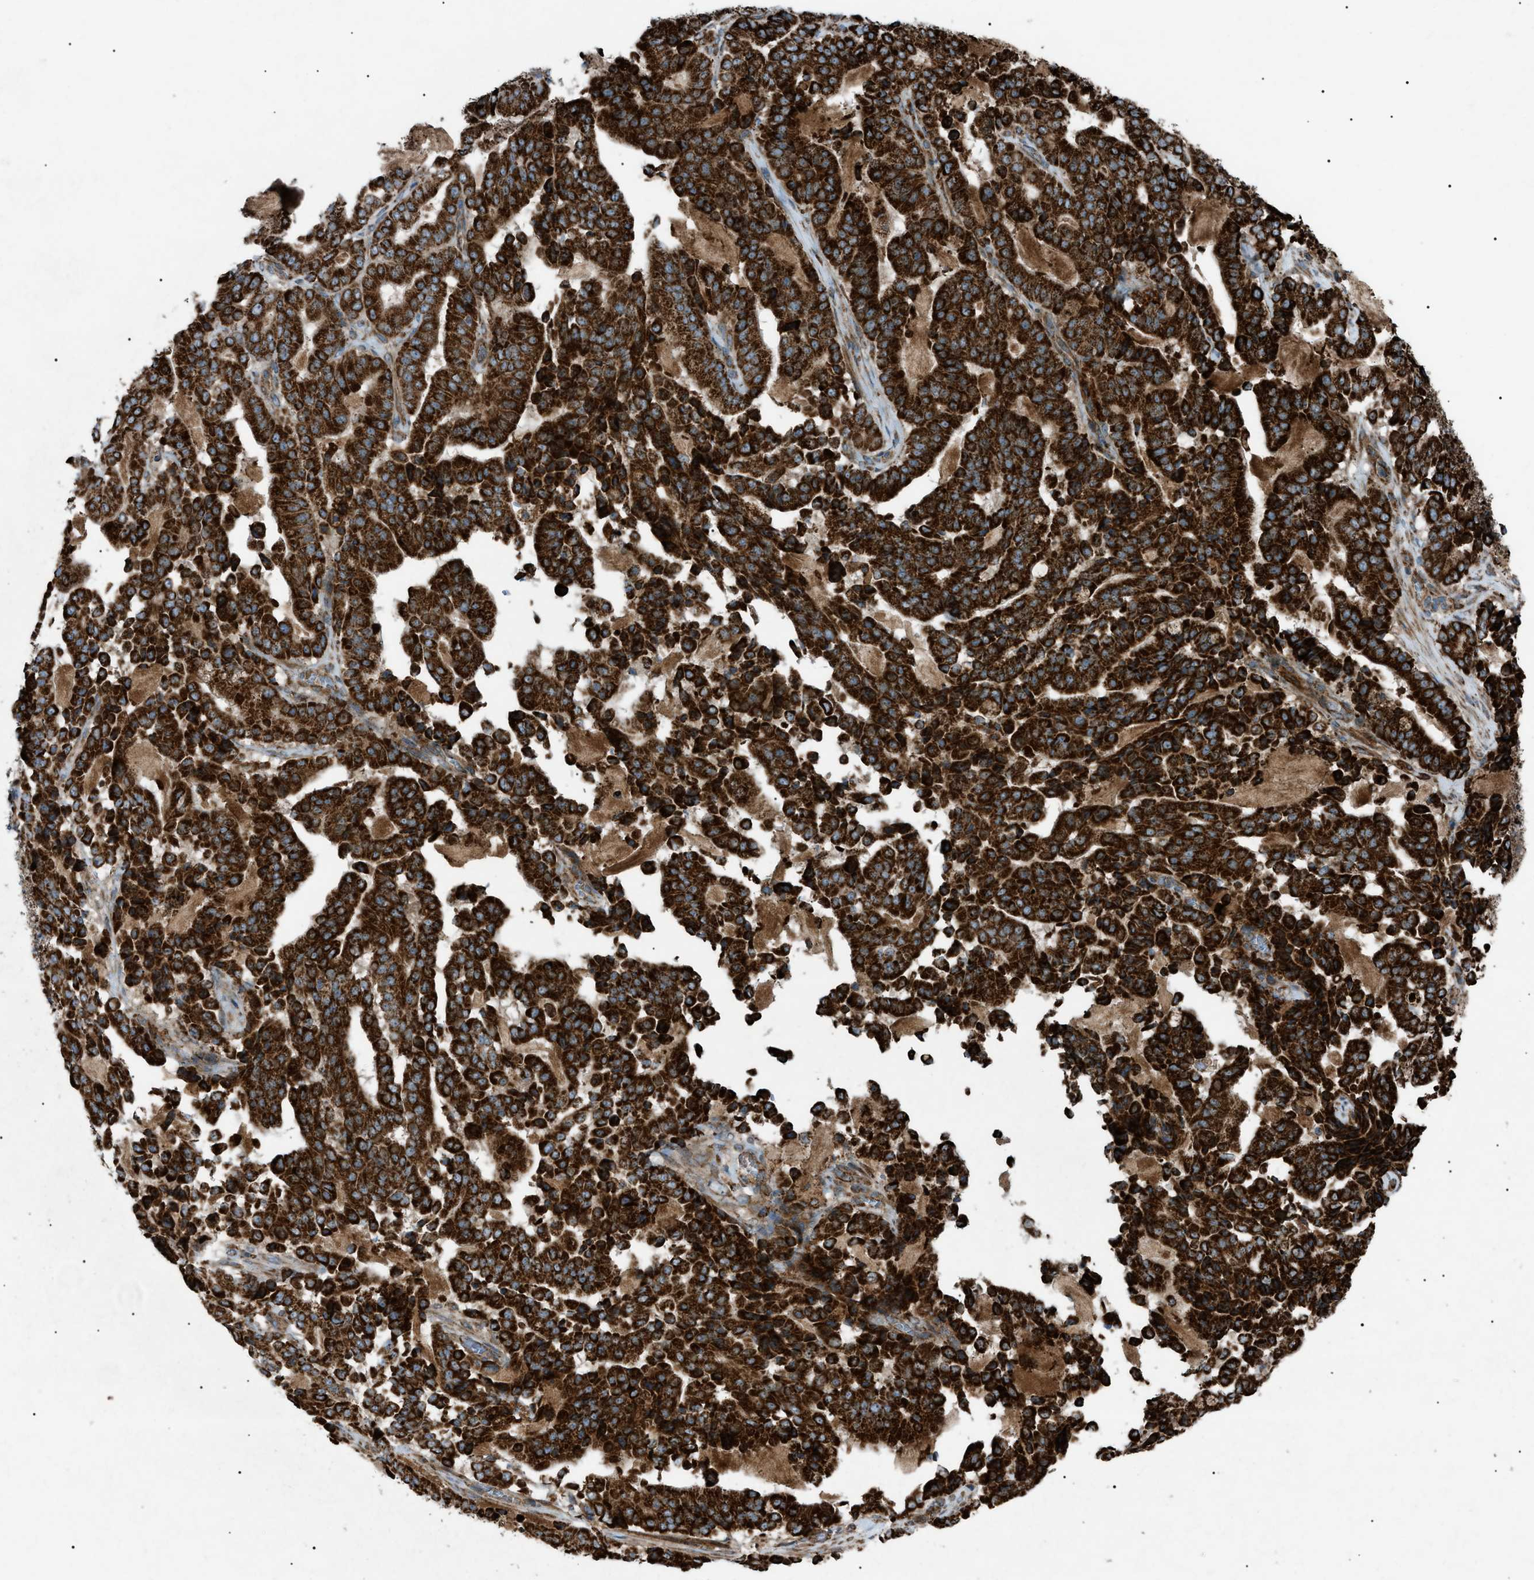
{"staining": {"intensity": "strong", "quantity": ">75%", "location": "cytoplasmic/membranous"}, "tissue": "pancreatic cancer", "cell_type": "Tumor cells", "image_type": "cancer", "snomed": [{"axis": "morphology", "description": "Adenocarcinoma, NOS"}, {"axis": "topography", "description": "Pancreas"}], "caption": "The micrograph shows immunohistochemical staining of pancreatic adenocarcinoma. There is strong cytoplasmic/membranous positivity is appreciated in about >75% of tumor cells.", "gene": "C1GALT1C1", "patient": {"sex": "male", "age": 63}}